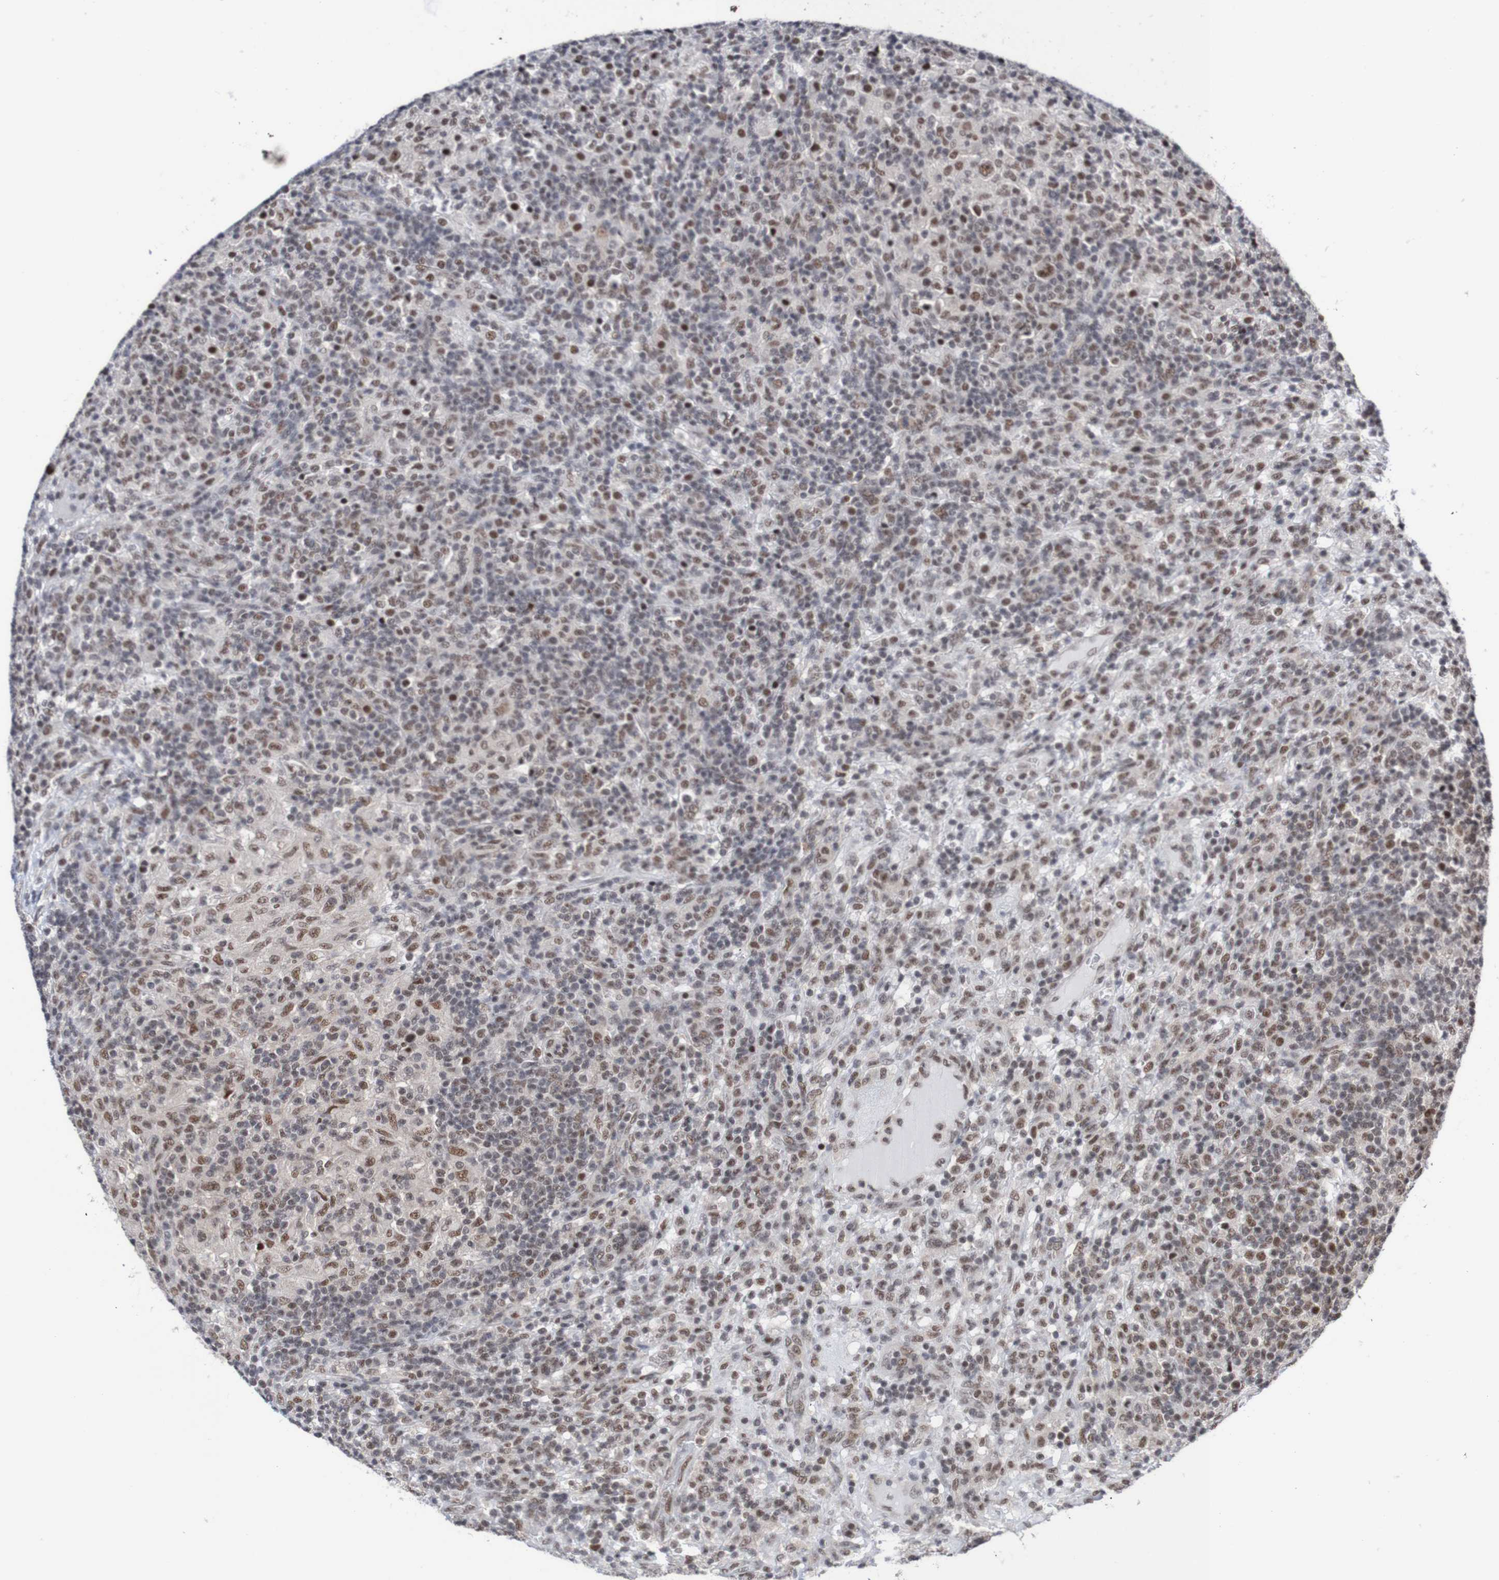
{"staining": {"intensity": "moderate", "quantity": ">75%", "location": "nuclear"}, "tissue": "lymphoma", "cell_type": "Tumor cells", "image_type": "cancer", "snomed": [{"axis": "morphology", "description": "Hodgkin's disease, NOS"}, {"axis": "topography", "description": "Lymph node"}], "caption": "Brown immunohistochemical staining in human Hodgkin's disease demonstrates moderate nuclear expression in approximately >75% of tumor cells. (DAB (3,3'-diaminobenzidine) IHC with brightfield microscopy, high magnification).", "gene": "CDC5L", "patient": {"sex": "male", "age": 70}}